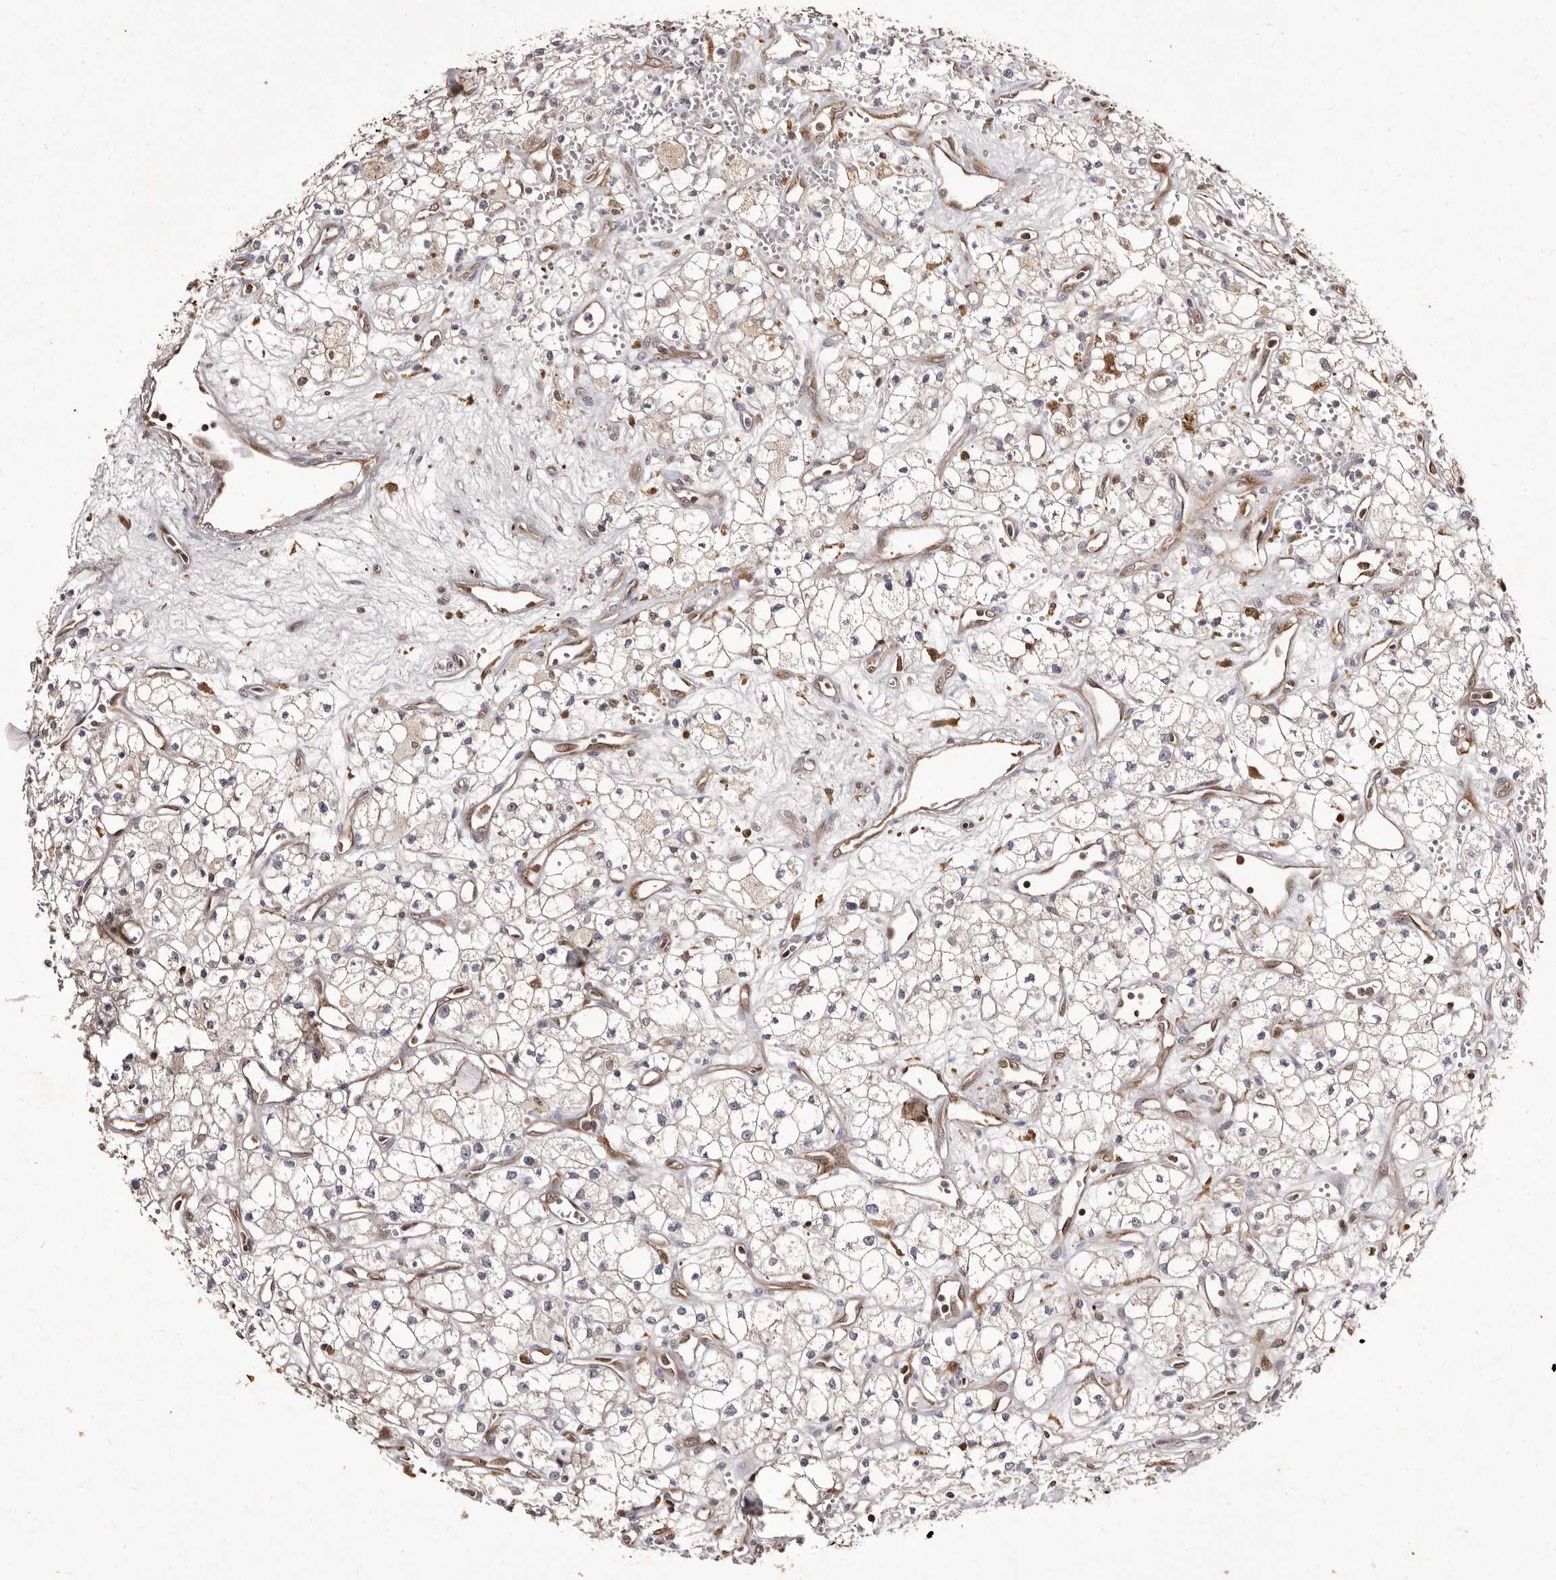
{"staining": {"intensity": "negative", "quantity": "none", "location": "none"}, "tissue": "renal cancer", "cell_type": "Tumor cells", "image_type": "cancer", "snomed": [{"axis": "morphology", "description": "Adenocarcinoma, NOS"}, {"axis": "topography", "description": "Kidney"}], "caption": "Histopathology image shows no significant protein staining in tumor cells of renal adenocarcinoma.", "gene": "GIMAP4", "patient": {"sex": "male", "age": 59}}